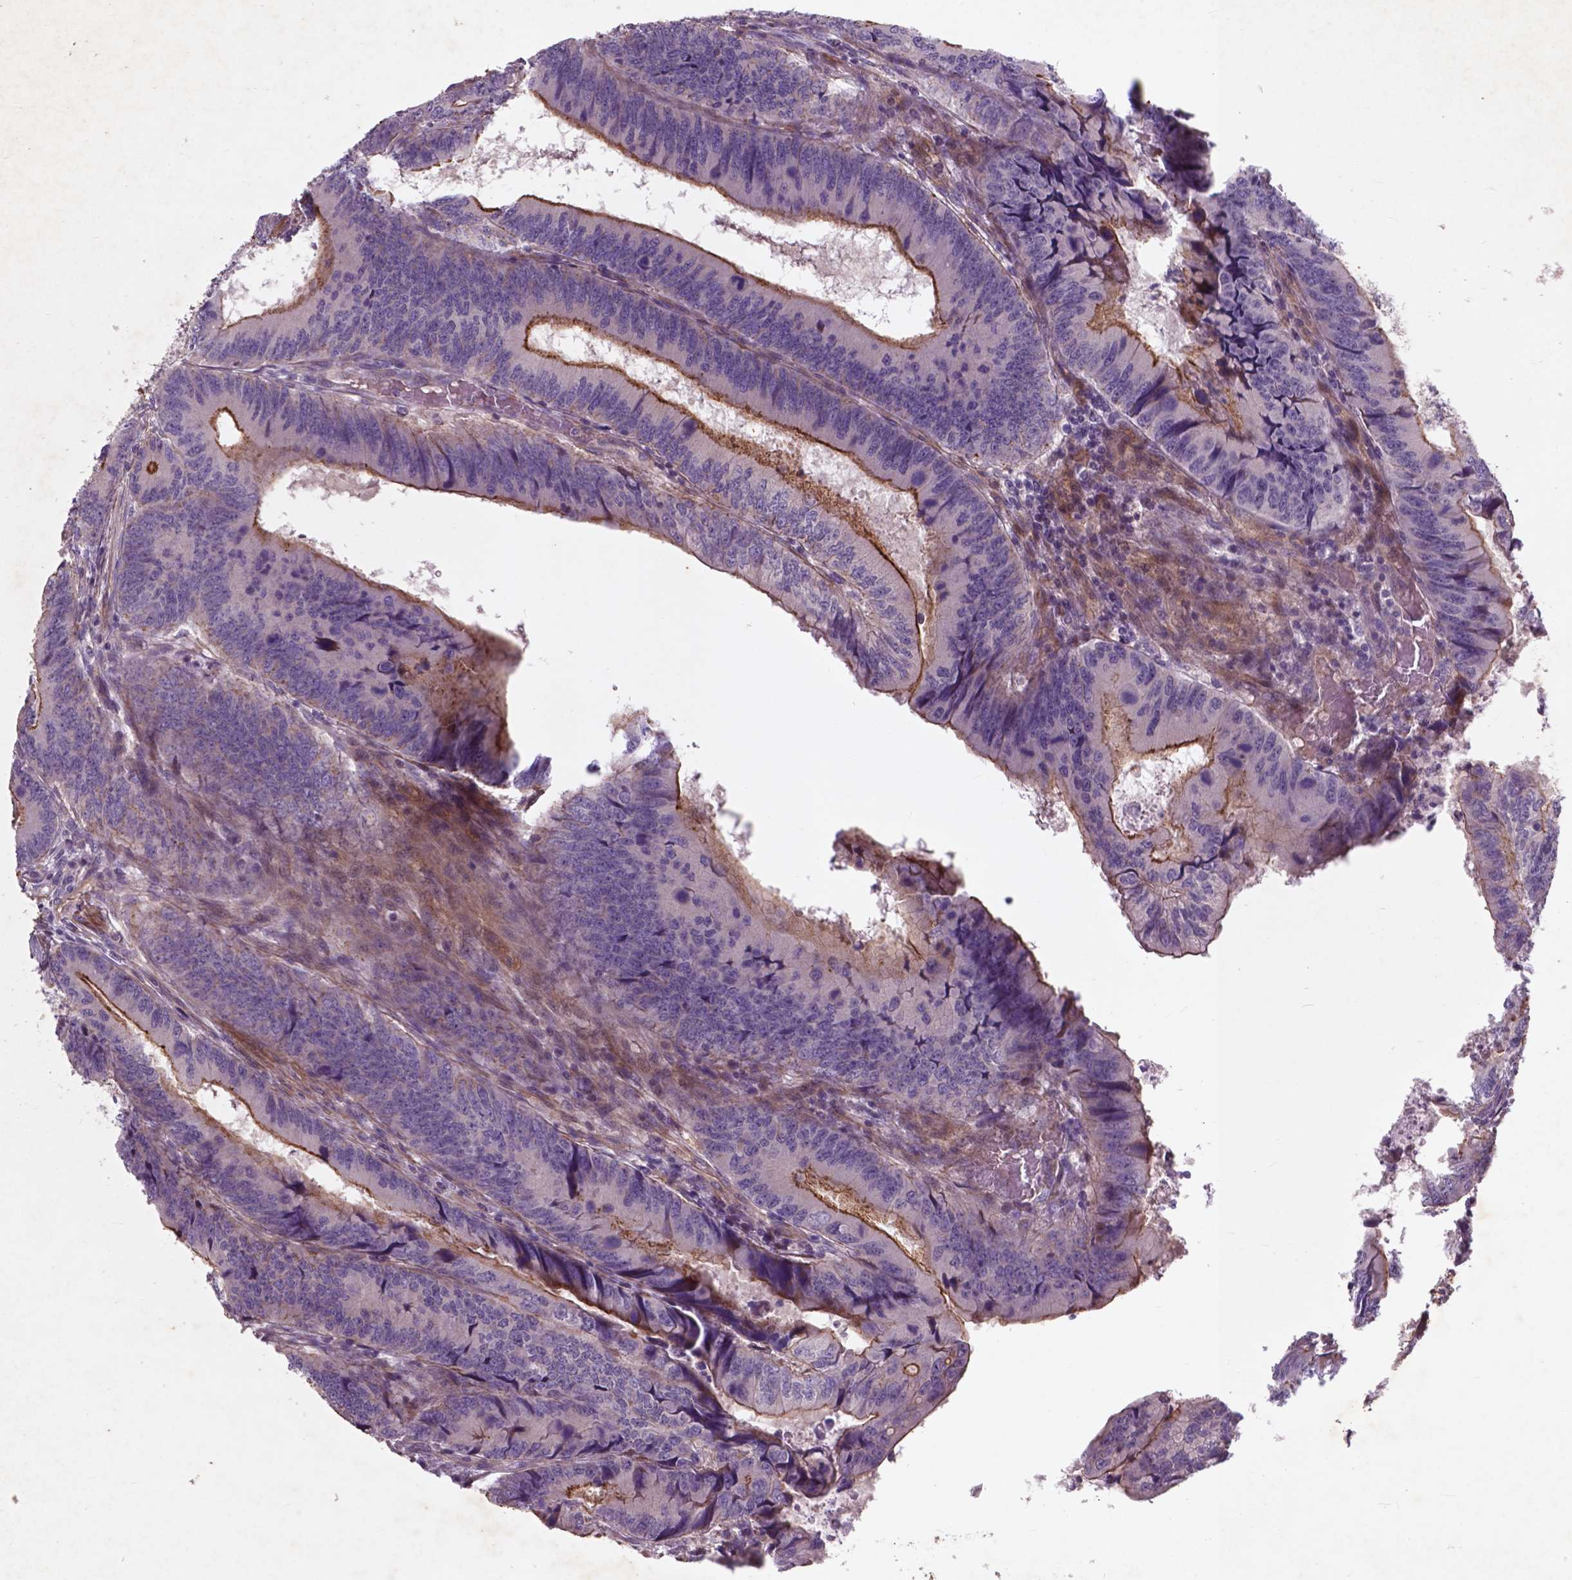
{"staining": {"intensity": "strong", "quantity": "25%-75%", "location": "cytoplasmic/membranous"}, "tissue": "colorectal cancer", "cell_type": "Tumor cells", "image_type": "cancer", "snomed": [{"axis": "morphology", "description": "Adenocarcinoma, NOS"}, {"axis": "topography", "description": "Colon"}], "caption": "A high-resolution photomicrograph shows immunohistochemistry (IHC) staining of colorectal cancer (adenocarcinoma), which shows strong cytoplasmic/membranous expression in approximately 25%-75% of tumor cells. (Brightfield microscopy of DAB IHC at high magnification).", "gene": "RFPL4B", "patient": {"sex": "male", "age": 53}}